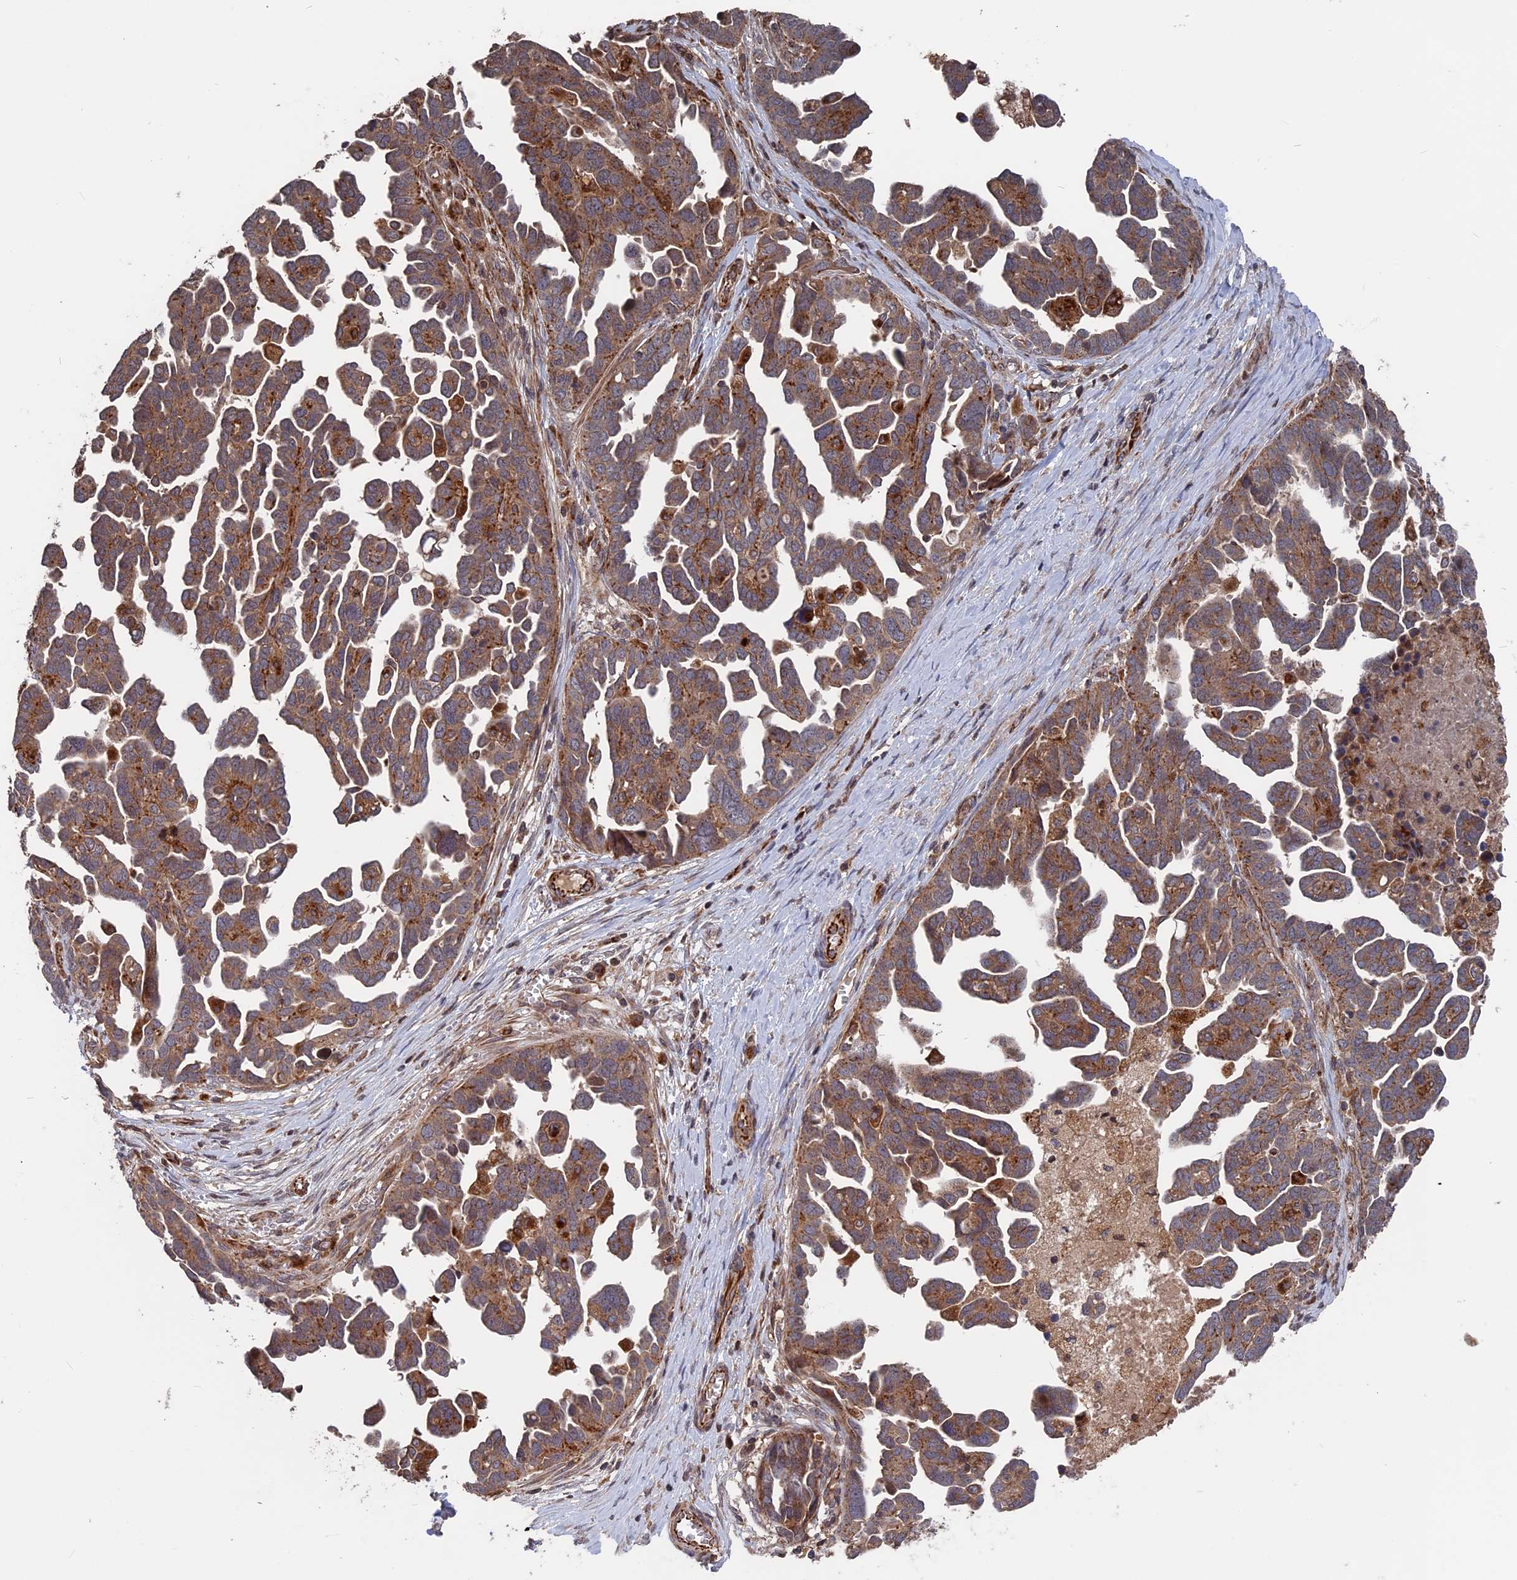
{"staining": {"intensity": "moderate", "quantity": ">75%", "location": "cytoplasmic/membranous"}, "tissue": "ovarian cancer", "cell_type": "Tumor cells", "image_type": "cancer", "snomed": [{"axis": "morphology", "description": "Cystadenocarcinoma, serous, NOS"}, {"axis": "topography", "description": "Ovary"}], "caption": "Protein staining of ovarian serous cystadenocarcinoma tissue exhibits moderate cytoplasmic/membranous expression in about >75% of tumor cells.", "gene": "PLA2G15", "patient": {"sex": "female", "age": 54}}